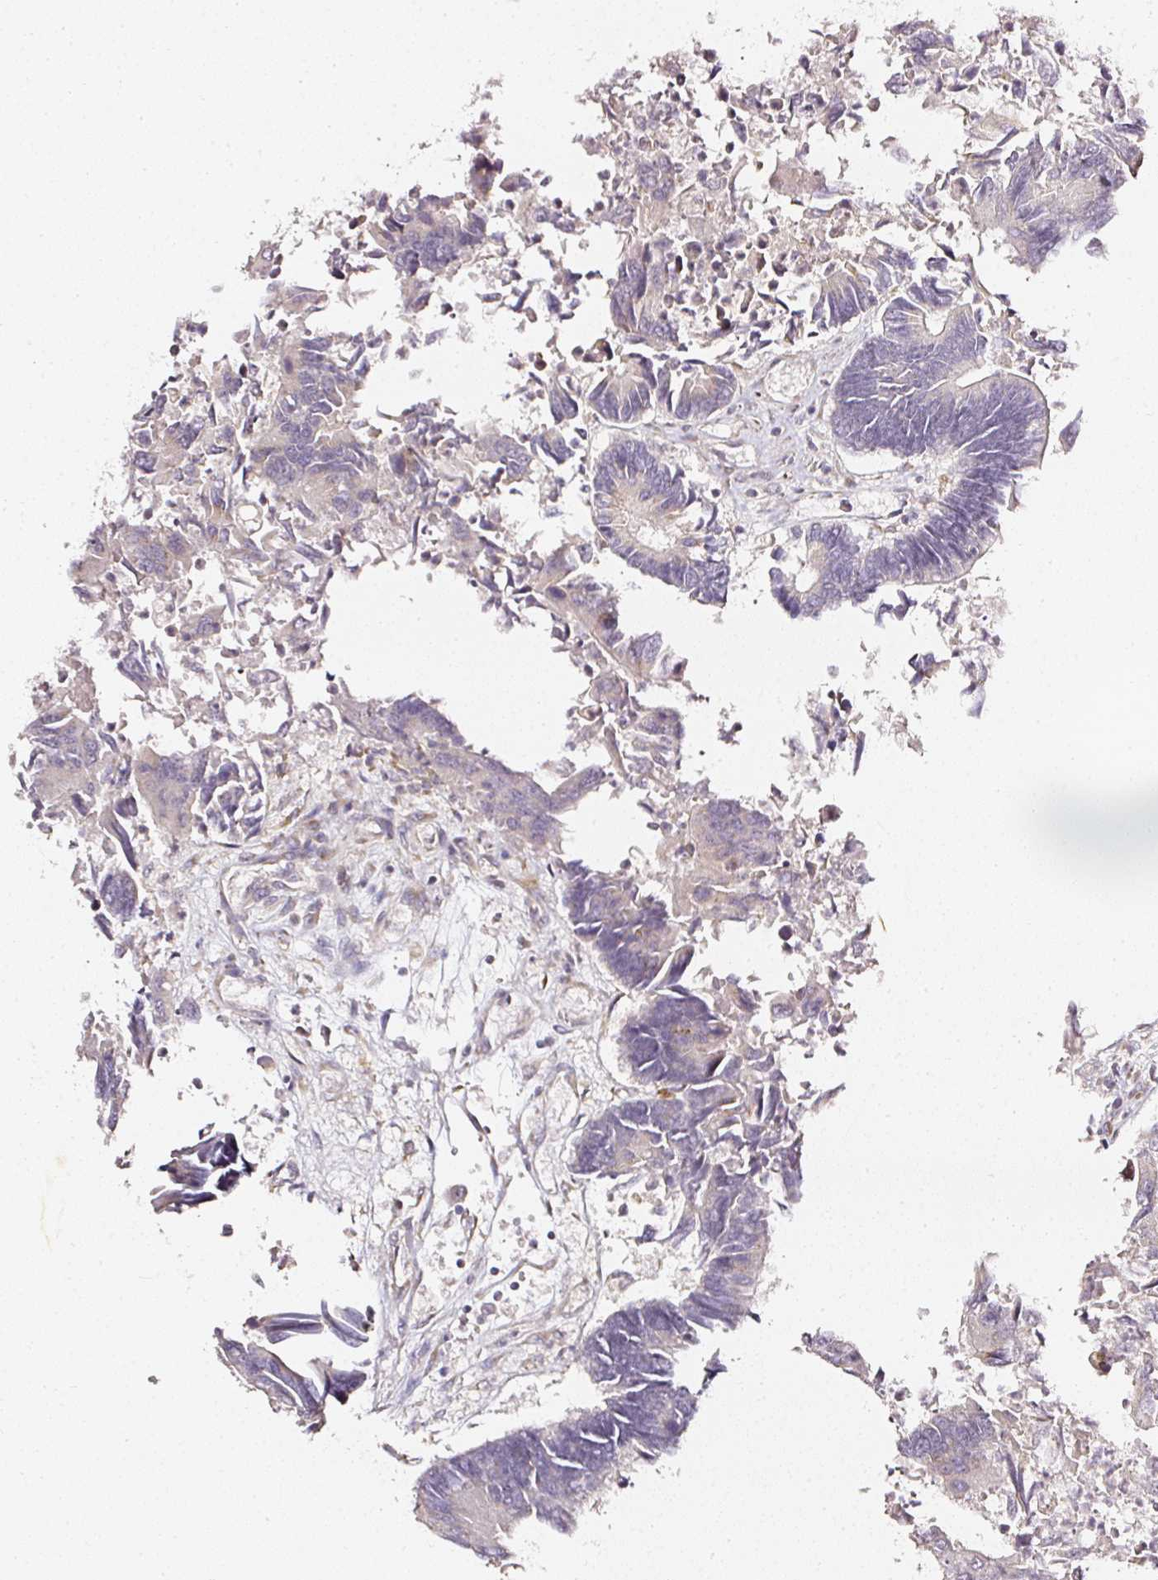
{"staining": {"intensity": "weak", "quantity": "<25%", "location": "cytoplasmic/membranous"}, "tissue": "colorectal cancer", "cell_type": "Tumor cells", "image_type": "cancer", "snomed": [{"axis": "morphology", "description": "Adenocarcinoma, NOS"}, {"axis": "topography", "description": "Colon"}], "caption": "Protein analysis of colorectal adenocarcinoma shows no significant positivity in tumor cells. The staining was performed using DAB to visualize the protein expression in brown, while the nuclei were stained in blue with hematoxylin (Magnification: 20x).", "gene": "NTRK1", "patient": {"sex": "female", "age": 67}}